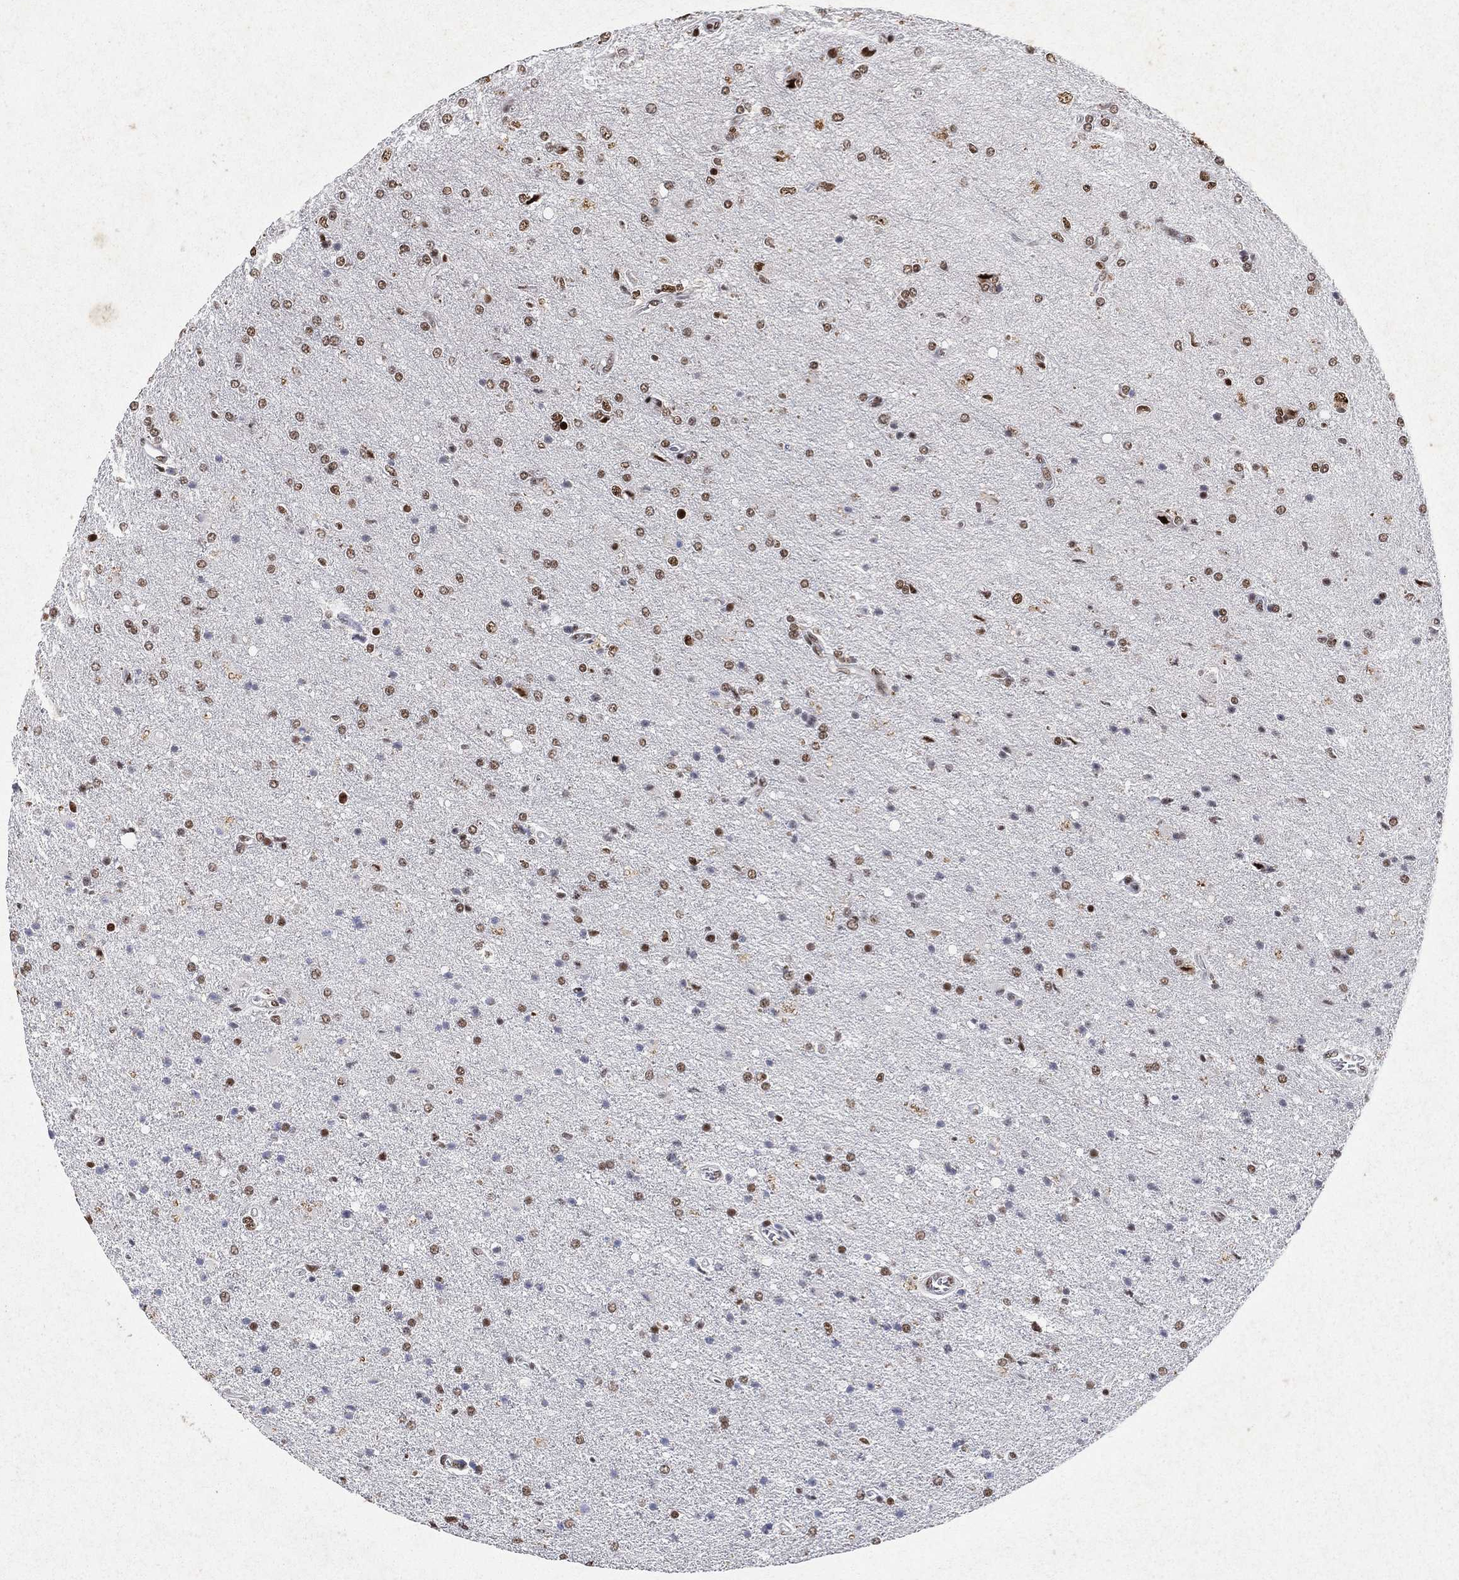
{"staining": {"intensity": "moderate", "quantity": ">75%", "location": "nuclear"}, "tissue": "glioma", "cell_type": "Tumor cells", "image_type": "cancer", "snomed": [{"axis": "morphology", "description": "Glioma, malignant, High grade"}, {"axis": "topography", "description": "Cerebral cortex"}], "caption": "DAB (3,3'-diaminobenzidine) immunohistochemical staining of glioma demonstrates moderate nuclear protein expression in approximately >75% of tumor cells.", "gene": "DDX27", "patient": {"sex": "male", "age": 70}}